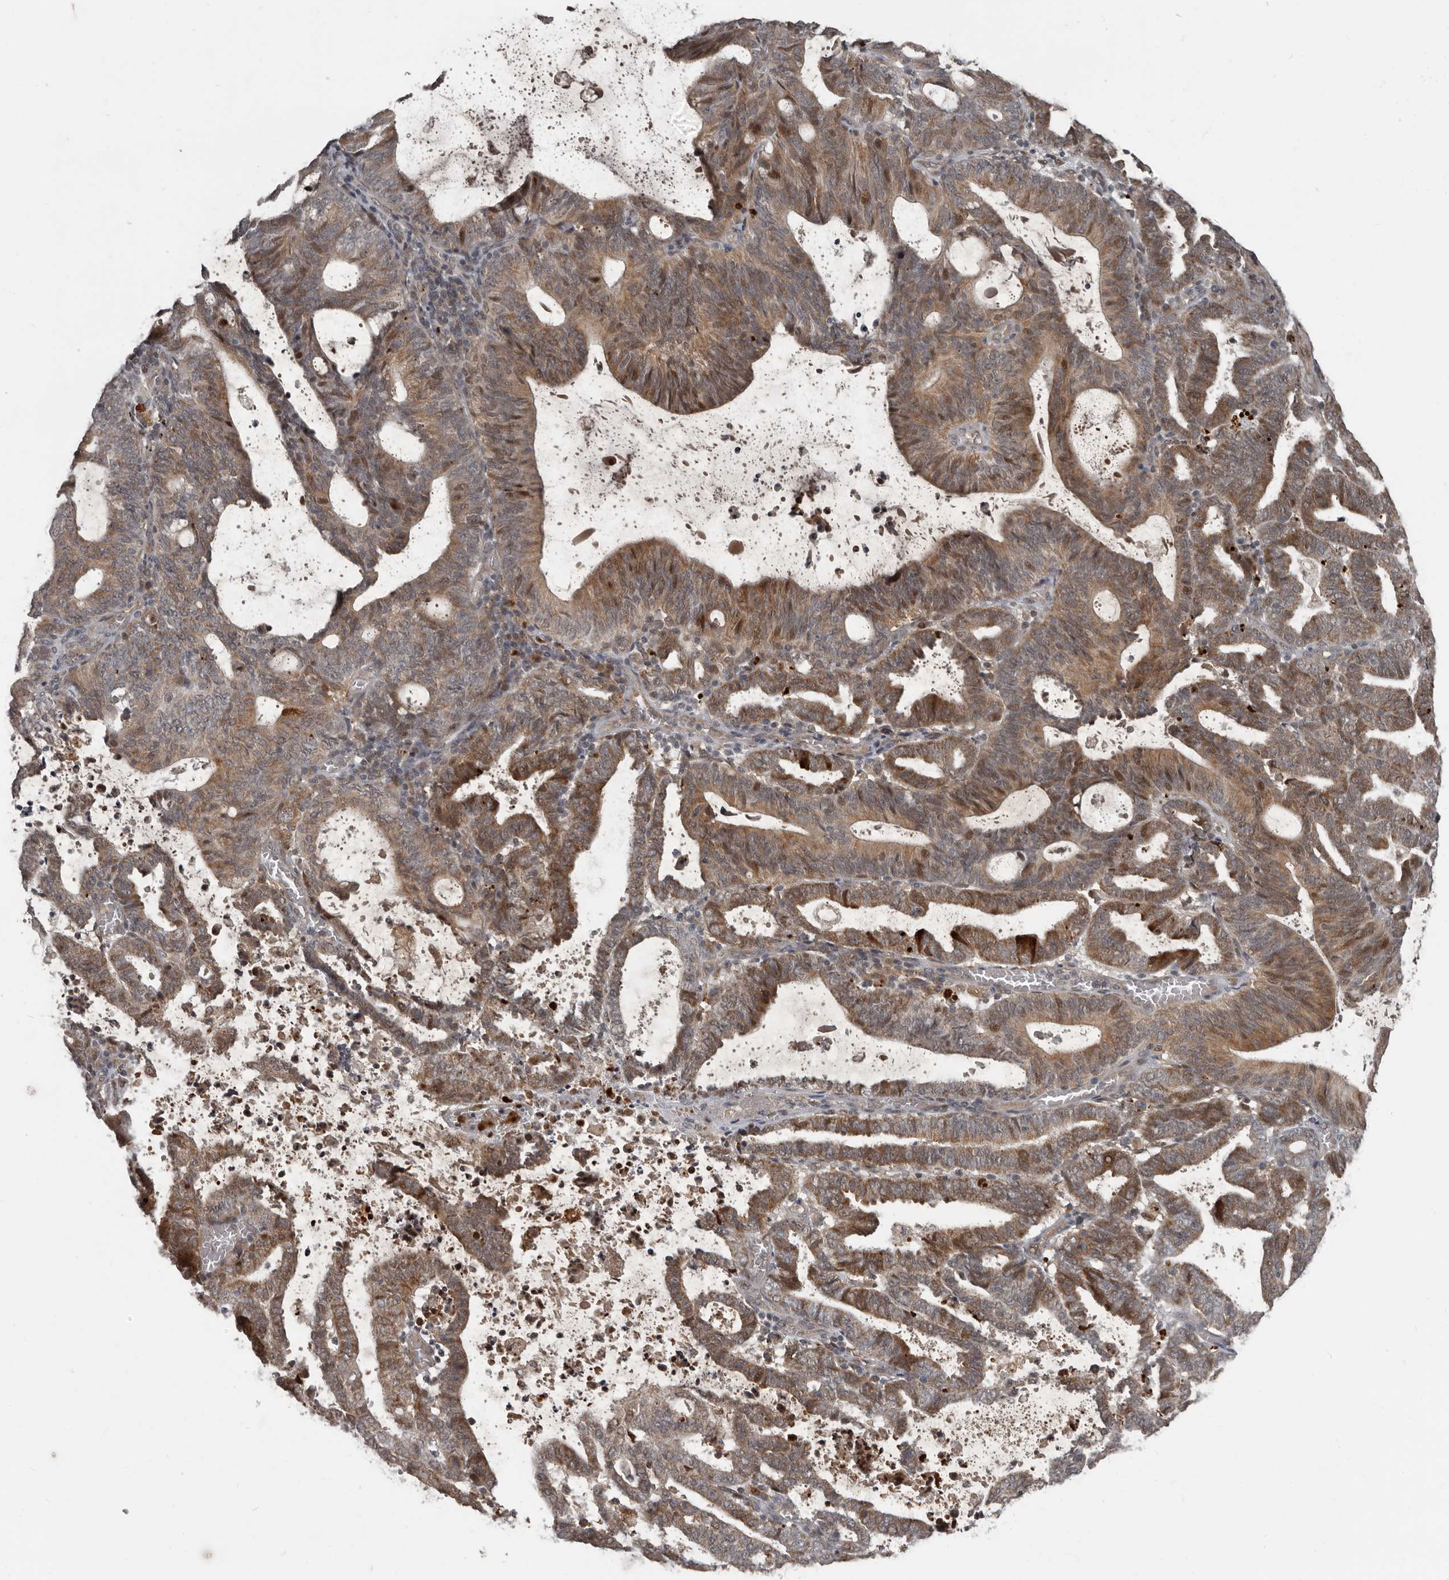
{"staining": {"intensity": "moderate", "quantity": ">75%", "location": "cytoplasmic/membranous,nuclear"}, "tissue": "endometrial cancer", "cell_type": "Tumor cells", "image_type": "cancer", "snomed": [{"axis": "morphology", "description": "Adenocarcinoma, NOS"}, {"axis": "topography", "description": "Uterus"}], "caption": "Endometrial cancer stained for a protein (brown) demonstrates moderate cytoplasmic/membranous and nuclear positive expression in about >75% of tumor cells.", "gene": "APOL6", "patient": {"sex": "female", "age": 83}}